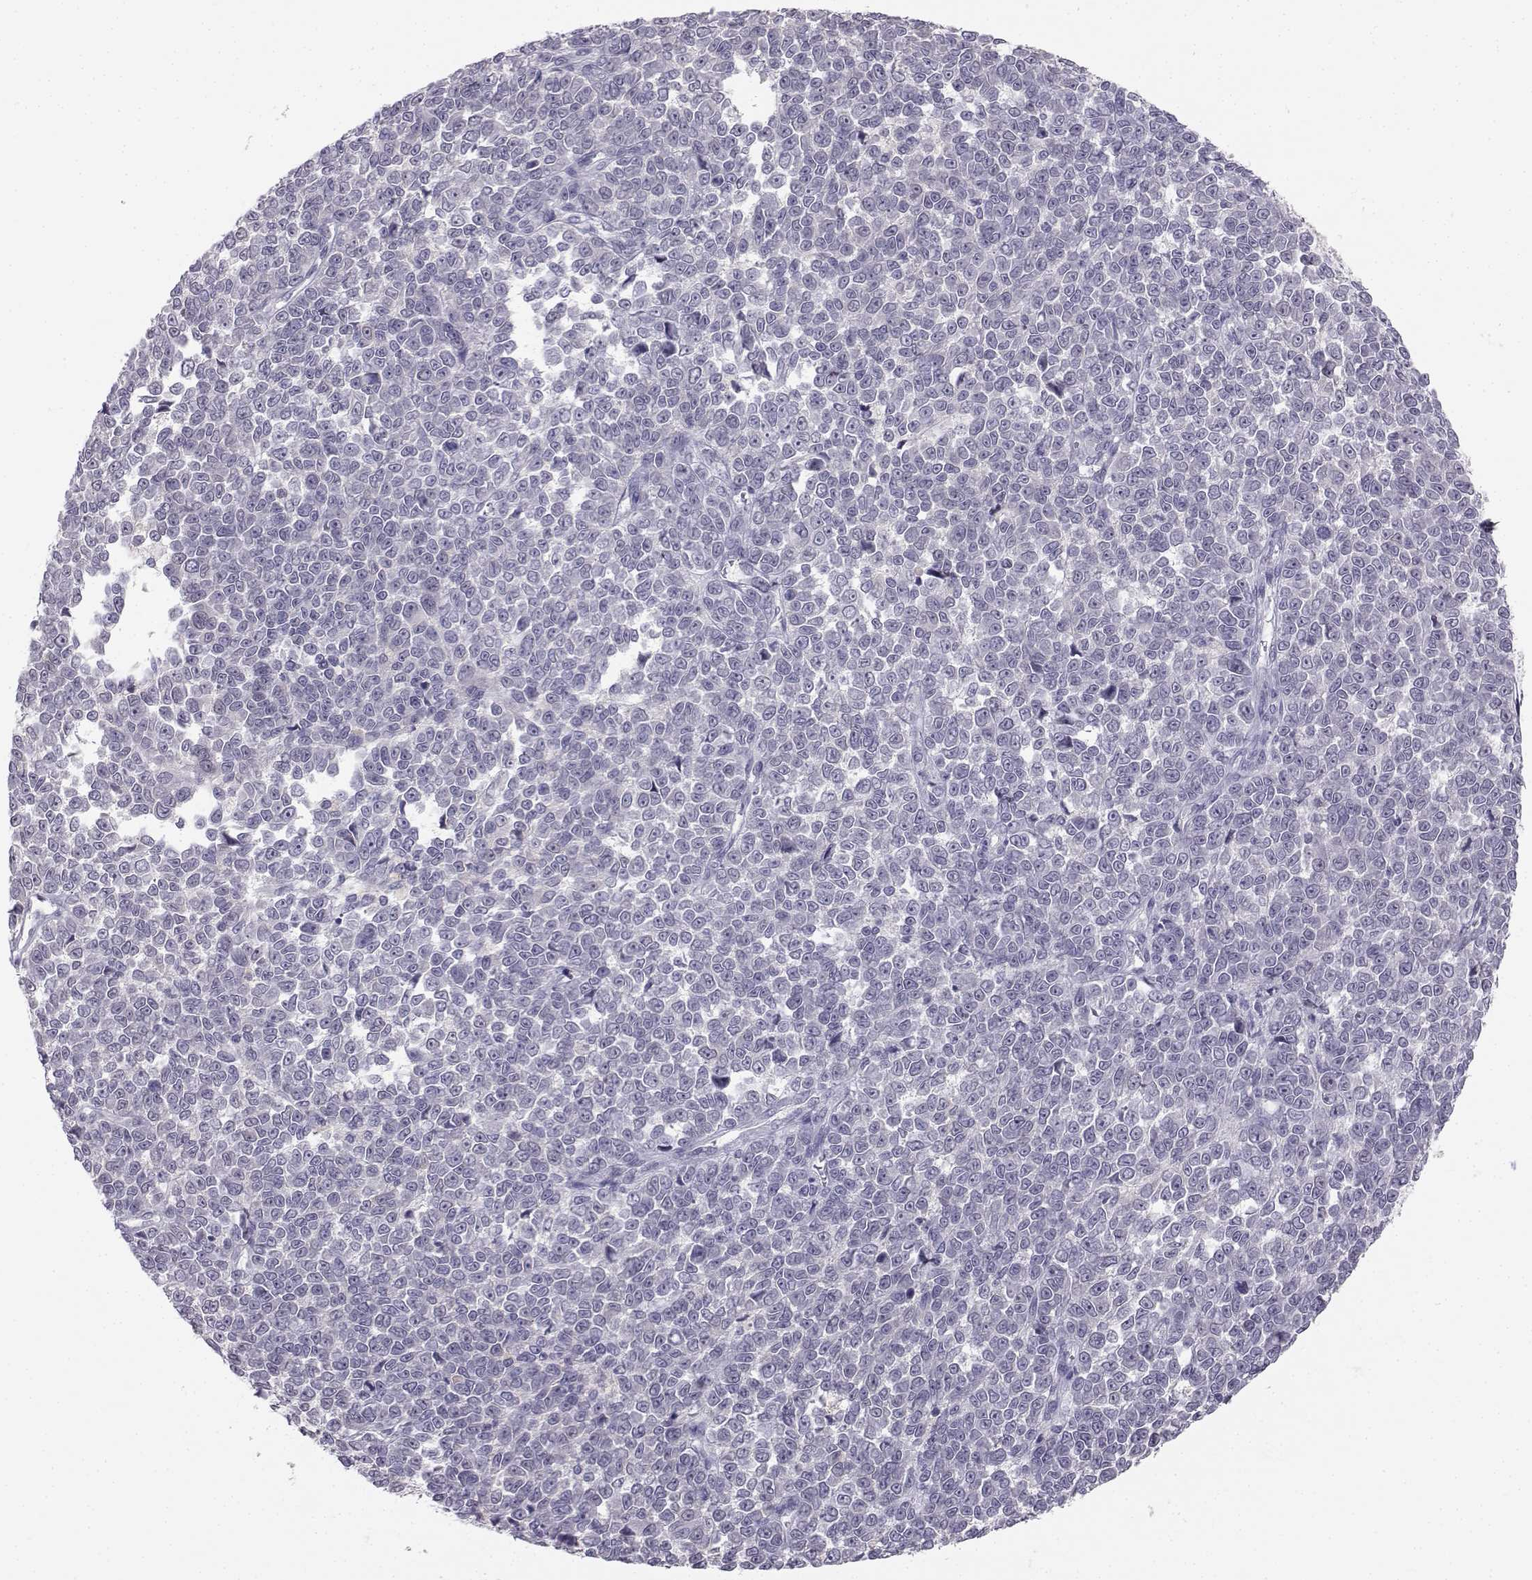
{"staining": {"intensity": "negative", "quantity": "none", "location": "none"}, "tissue": "melanoma", "cell_type": "Tumor cells", "image_type": "cancer", "snomed": [{"axis": "morphology", "description": "Malignant melanoma, NOS"}, {"axis": "topography", "description": "Skin"}], "caption": "A high-resolution histopathology image shows immunohistochemistry (IHC) staining of malignant melanoma, which displays no significant positivity in tumor cells.", "gene": "MROH7", "patient": {"sex": "female", "age": 95}}